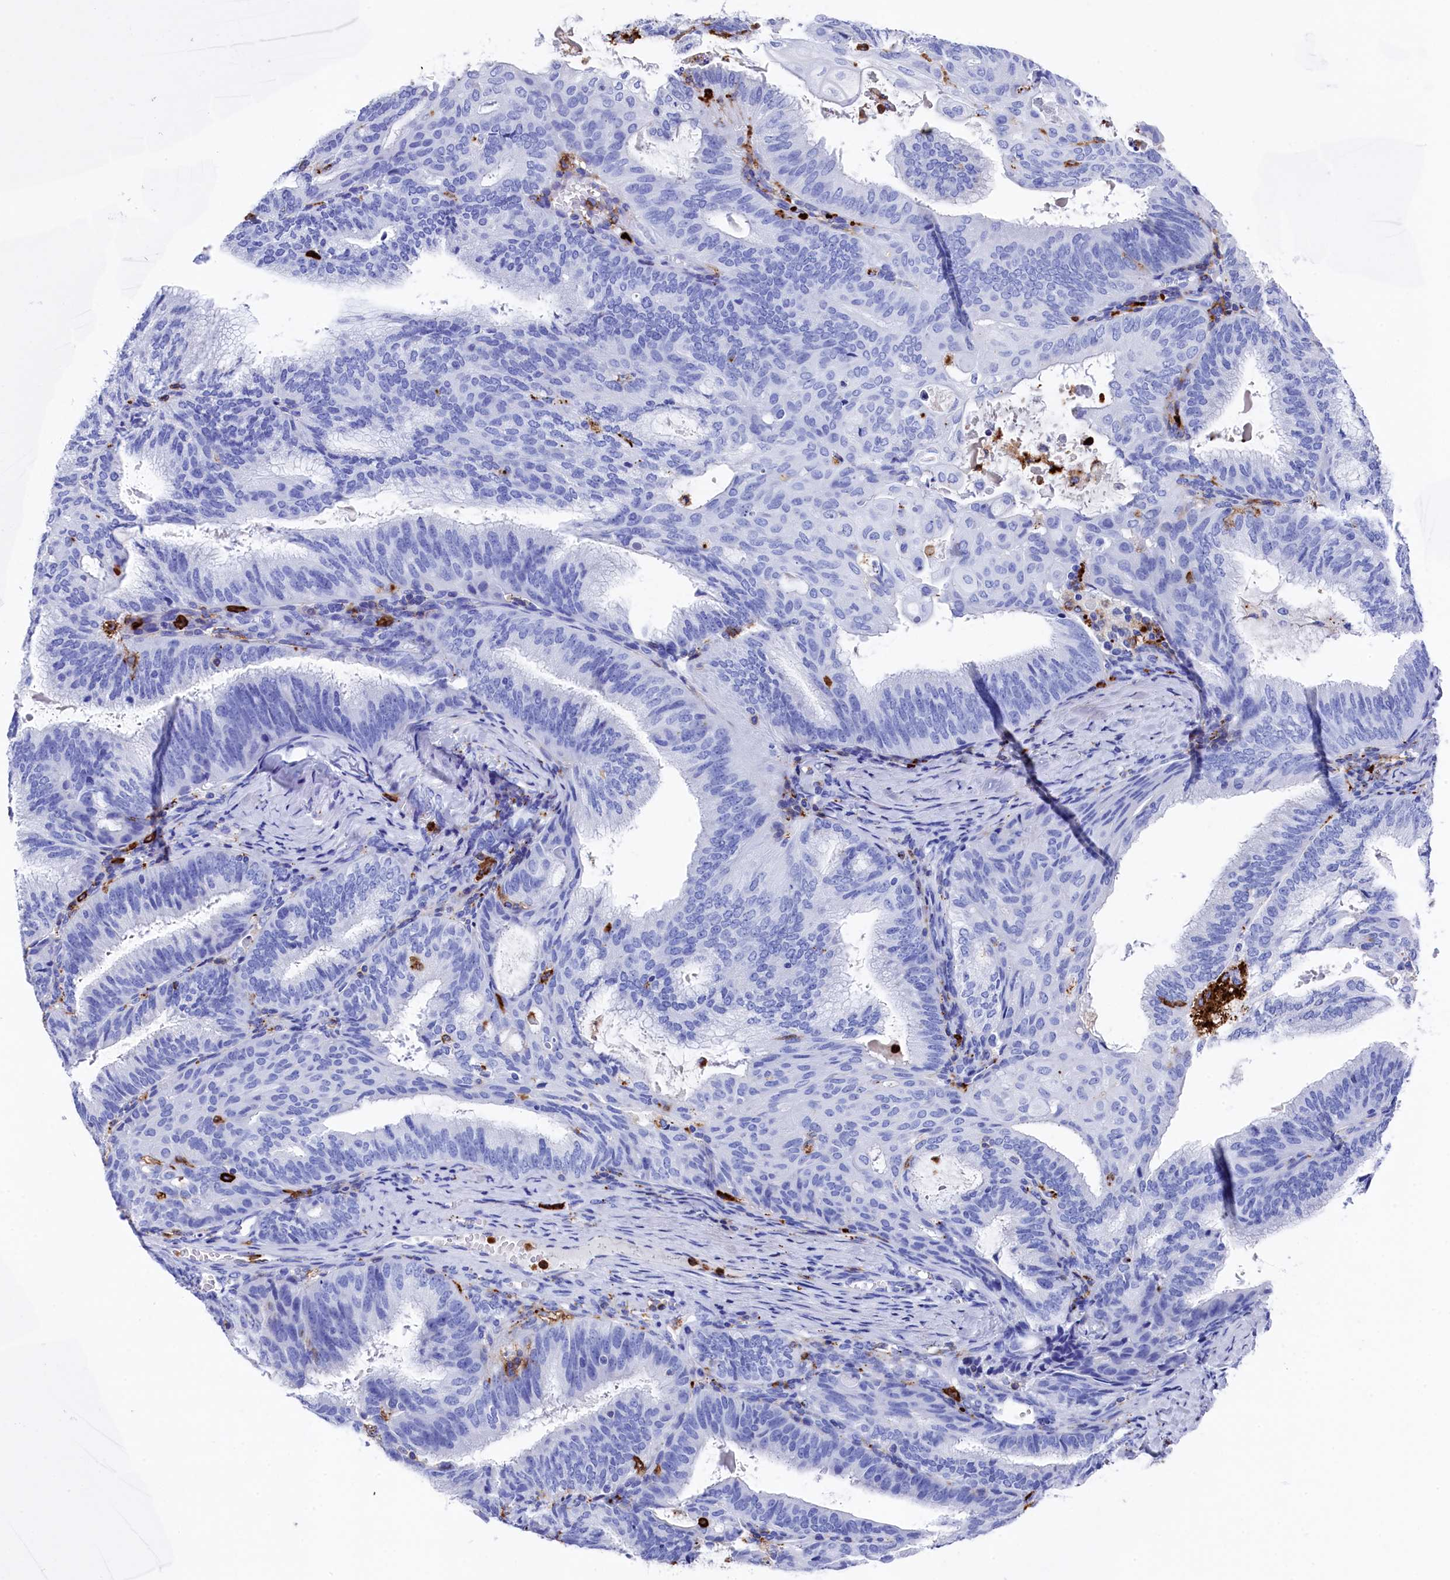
{"staining": {"intensity": "negative", "quantity": "none", "location": "none"}, "tissue": "endometrial cancer", "cell_type": "Tumor cells", "image_type": "cancer", "snomed": [{"axis": "morphology", "description": "Adenocarcinoma, NOS"}, {"axis": "topography", "description": "Endometrium"}], "caption": "Immunohistochemistry image of endometrial cancer stained for a protein (brown), which demonstrates no staining in tumor cells.", "gene": "PLAC8", "patient": {"sex": "female", "age": 49}}